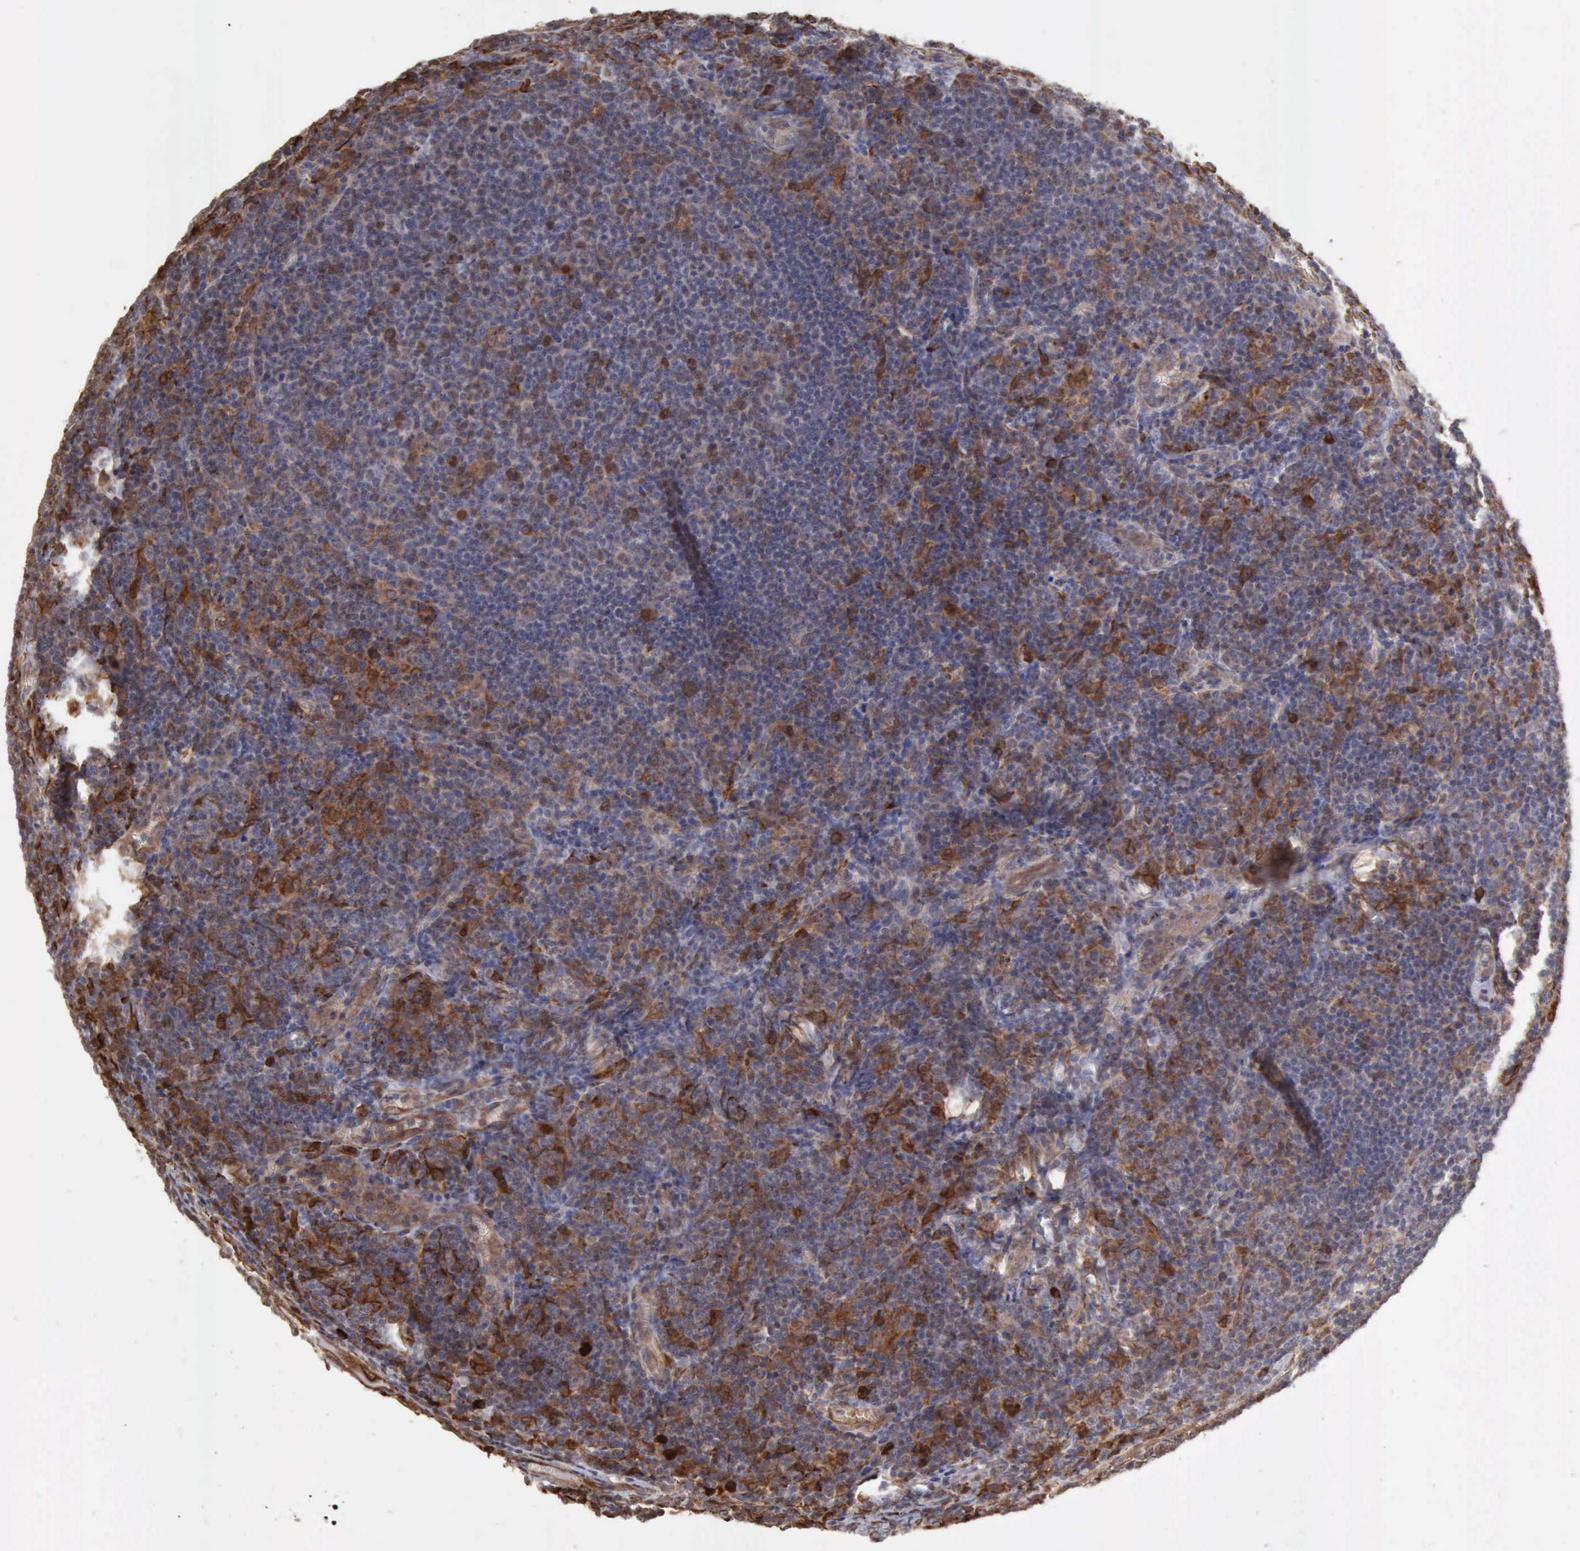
{"staining": {"intensity": "moderate", "quantity": "25%-75%", "location": "cytoplasmic/membranous,nuclear"}, "tissue": "lymphoma", "cell_type": "Tumor cells", "image_type": "cancer", "snomed": [{"axis": "morphology", "description": "Malignant lymphoma, non-Hodgkin's type, Low grade"}, {"axis": "topography", "description": "Lymph node"}], "caption": "Brown immunohistochemical staining in human lymphoma demonstrates moderate cytoplasmic/membranous and nuclear expression in approximately 25%-75% of tumor cells.", "gene": "APOL2", "patient": {"sex": "male", "age": 74}}